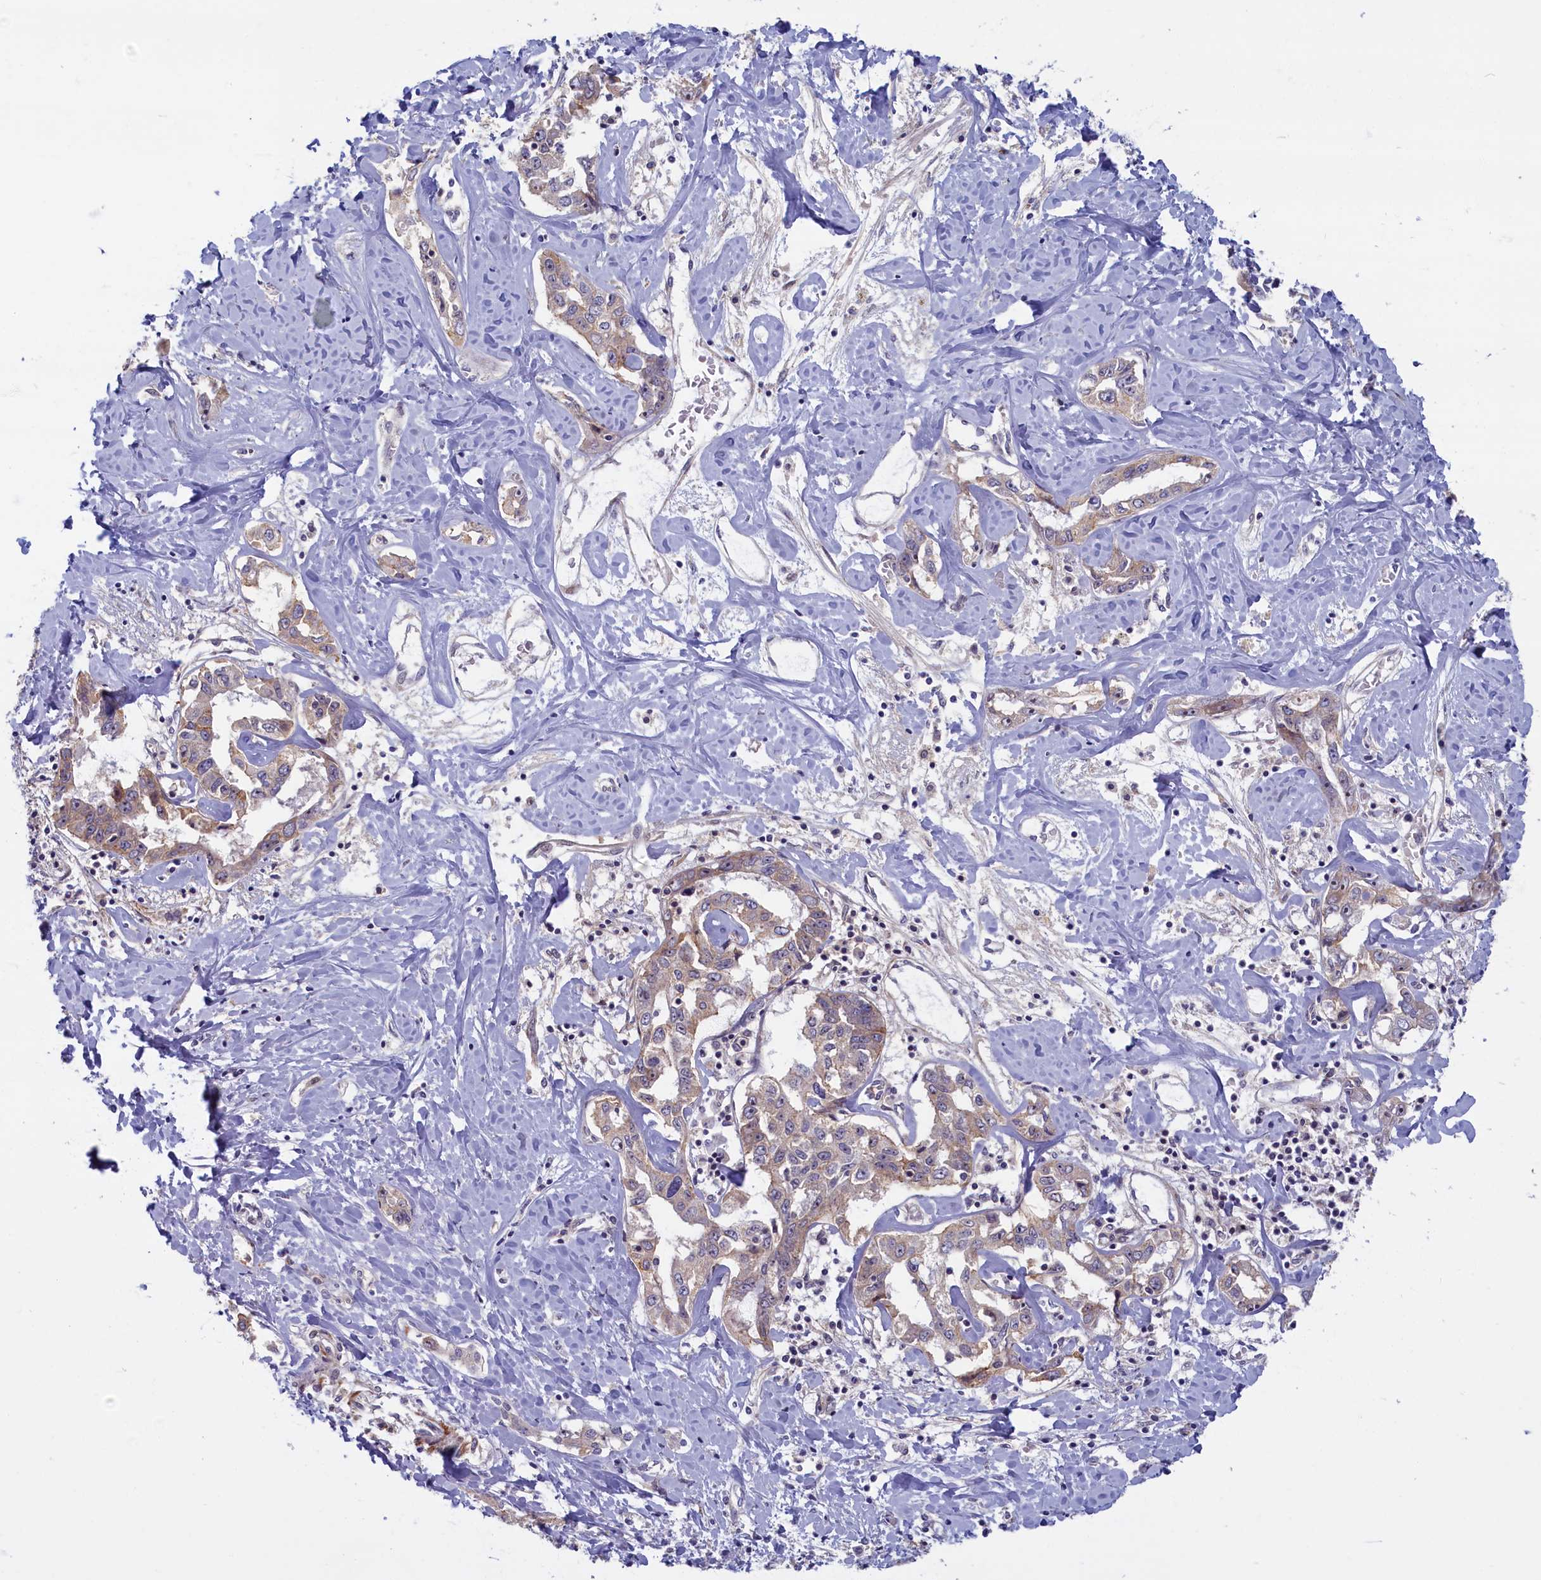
{"staining": {"intensity": "weak", "quantity": ">75%", "location": "cytoplasmic/membranous"}, "tissue": "liver cancer", "cell_type": "Tumor cells", "image_type": "cancer", "snomed": [{"axis": "morphology", "description": "Cholangiocarcinoma"}, {"axis": "topography", "description": "Liver"}], "caption": "This is an image of immunohistochemistry staining of cholangiocarcinoma (liver), which shows weak expression in the cytoplasmic/membranous of tumor cells.", "gene": "TRPM4", "patient": {"sex": "male", "age": 59}}